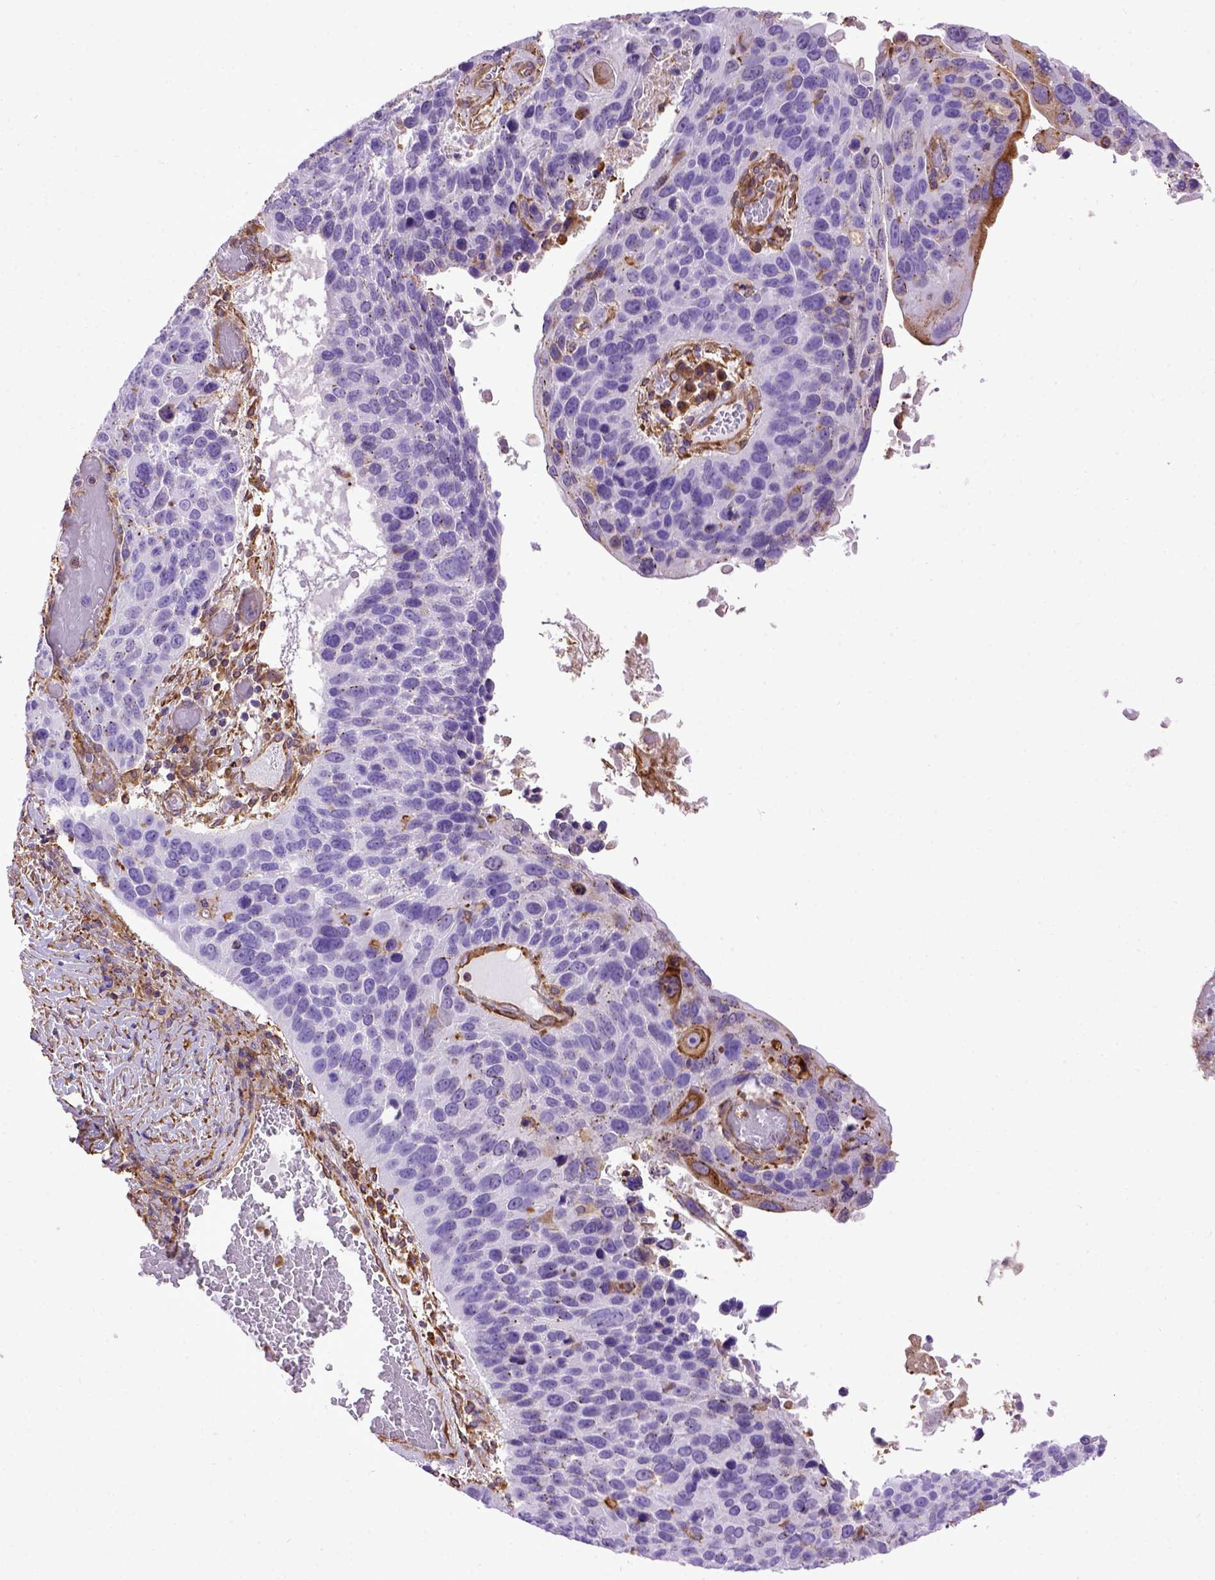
{"staining": {"intensity": "negative", "quantity": "none", "location": "none"}, "tissue": "lung cancer", "cell_type": "Tumor cells", "image_type": "cancer", "snomed": [{"axis": "morphology", "description": "Squamous cell carcinoma, NOS"}, {"axis": "topography", "description": "Lung"}], "caption": "Lung cancer (squamous cell carcinoma) stained for a protein using immunohistochemistry shows no staining tumor cells.", "gene": "MVP", "patient": {"sex": "male", "age": 68}}